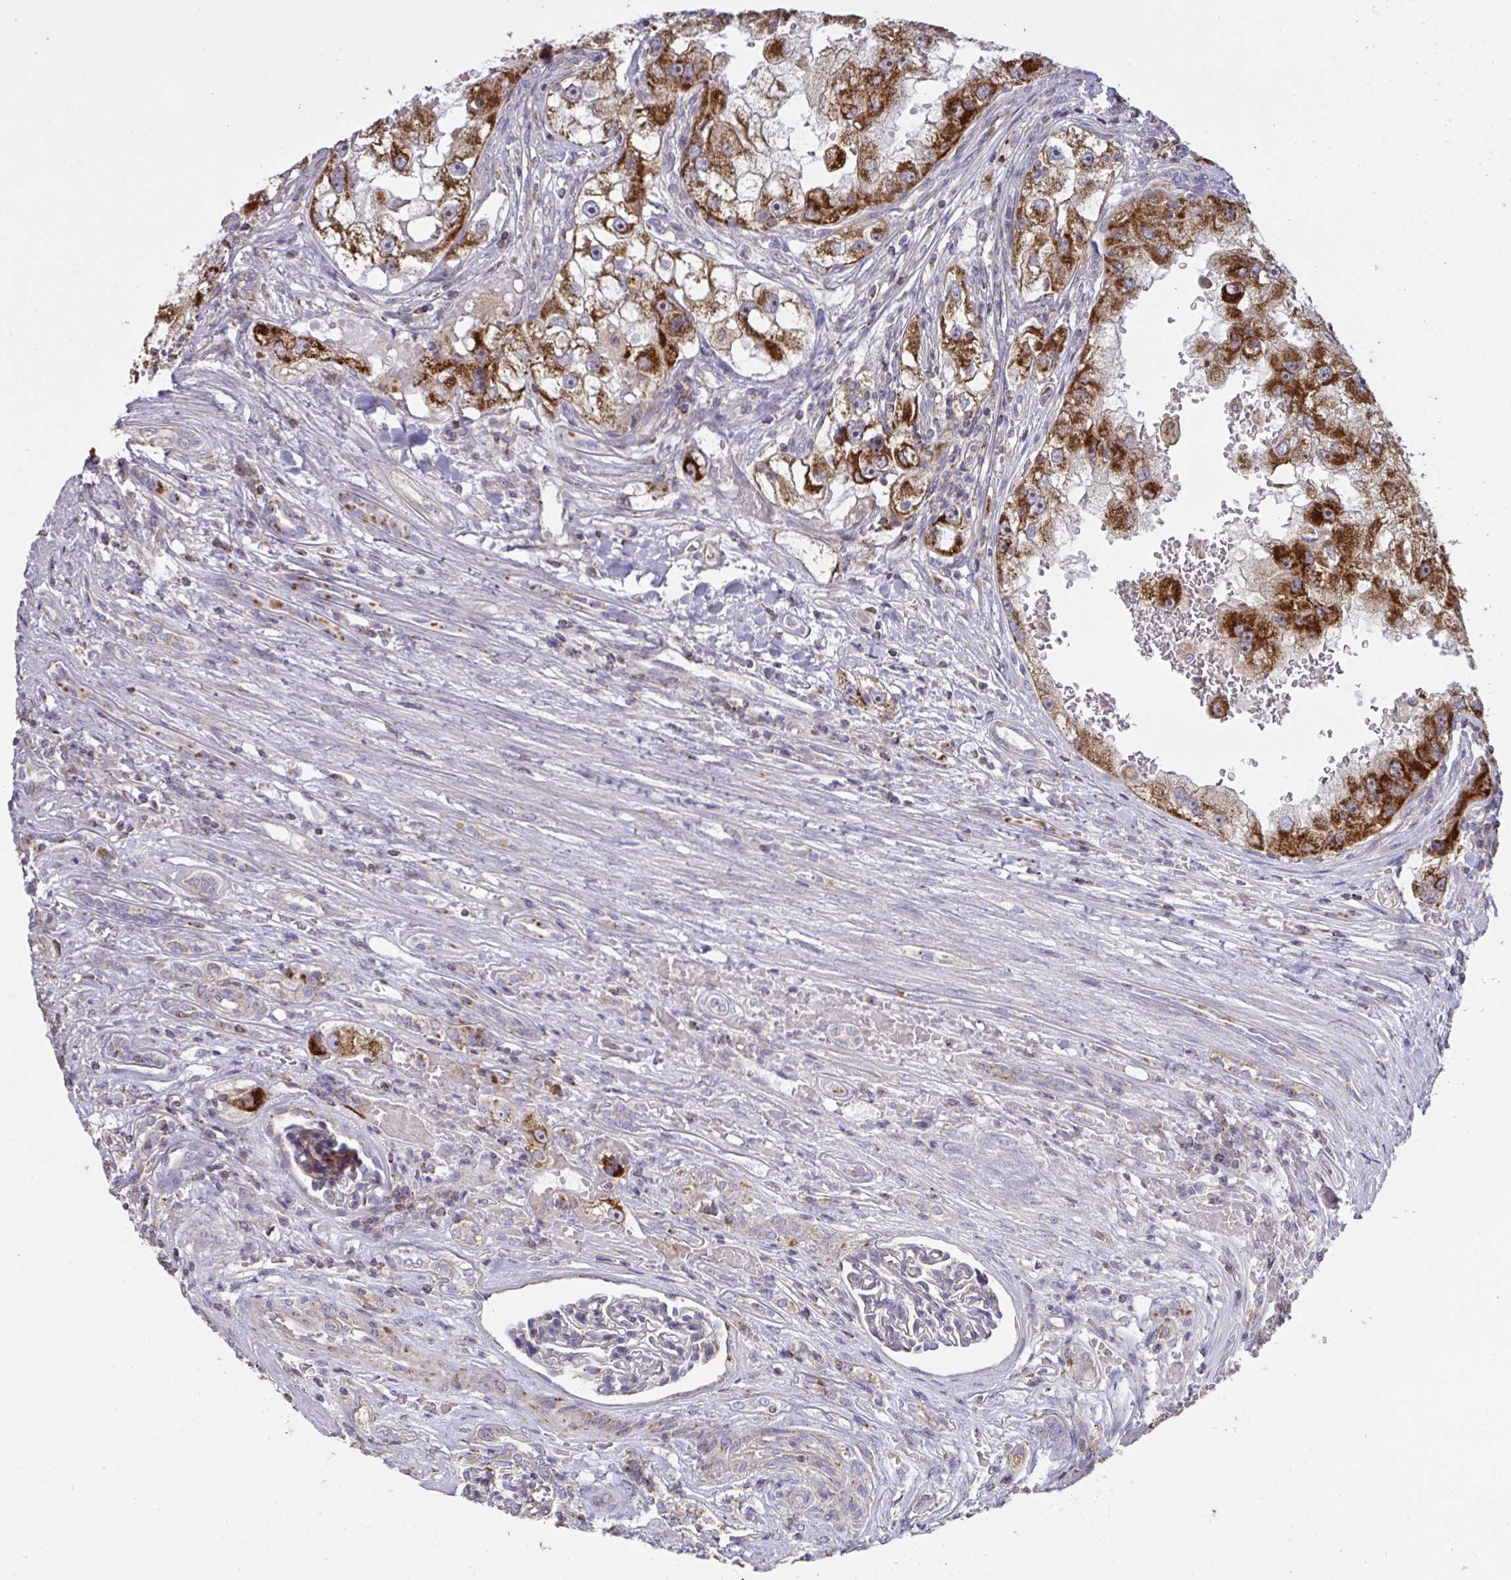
{"staining": {"intensity": "strong", "quantity": ">75%", "location": "cytoplasmic/membranous"}, "tissue": "renal cancer", "cell_type": "Tumor cells", "image_type": "cancer", "snomed": [{"axis": "morphology", "description": "Adenocarcinoma, NOS"}, {"axis": "topography", "description": "Kidney"}], "caption": "Approximately >75% of tumor cells in human renal adenocarcinoma demonstrate strong cytoplasmic/membranous protein expression as visualized by brown immunohistochemical staining.", "gene": "MICOS10", "patient": {"sex": "male", "age": 63}}